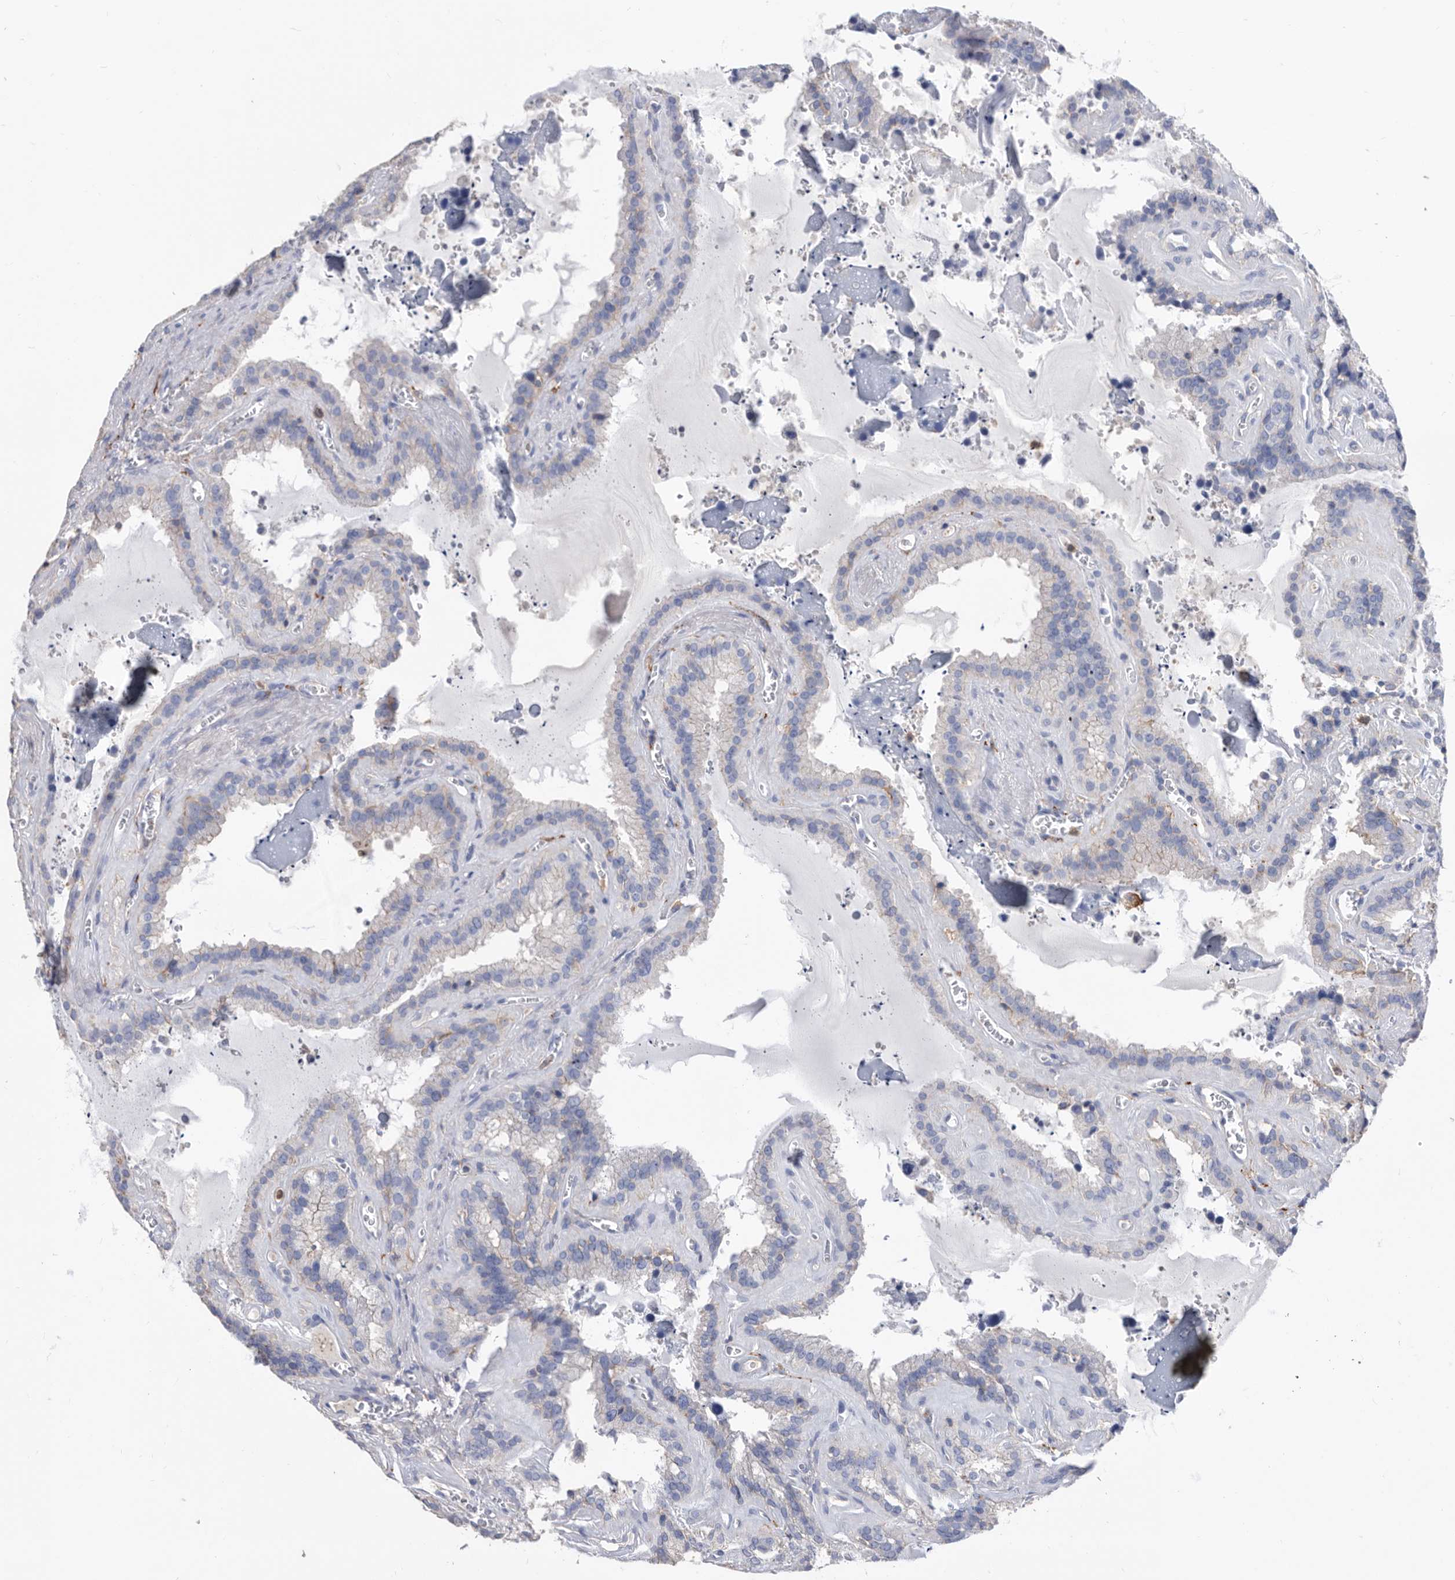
{"staining": {"intensity": "negative", "quantity": "none", "location": "none"}, "tissue": "seminal vesicle", "cell_type": "Glandular cells", "image_type": "normal", "snomed": [{"axis": "morphology", "description": "Normal tissue, NOS"}, {"axis": "topography", "description": "Prostate"}, {"axis": "topography", "description": "Seminal veicle"}], "caption": "High power microscopy histopathology image of an immunohistochemistry (IHC) image of benign seminal vesicle, revealing no significant expression in glandular cells. (DAB (3,3'-diaminobenzidine) immunohistochemistry (IHC) with hematoxylin counter stain).", "gene": "MS4A4A", "patient": {"sex": "male", "age": 59}}